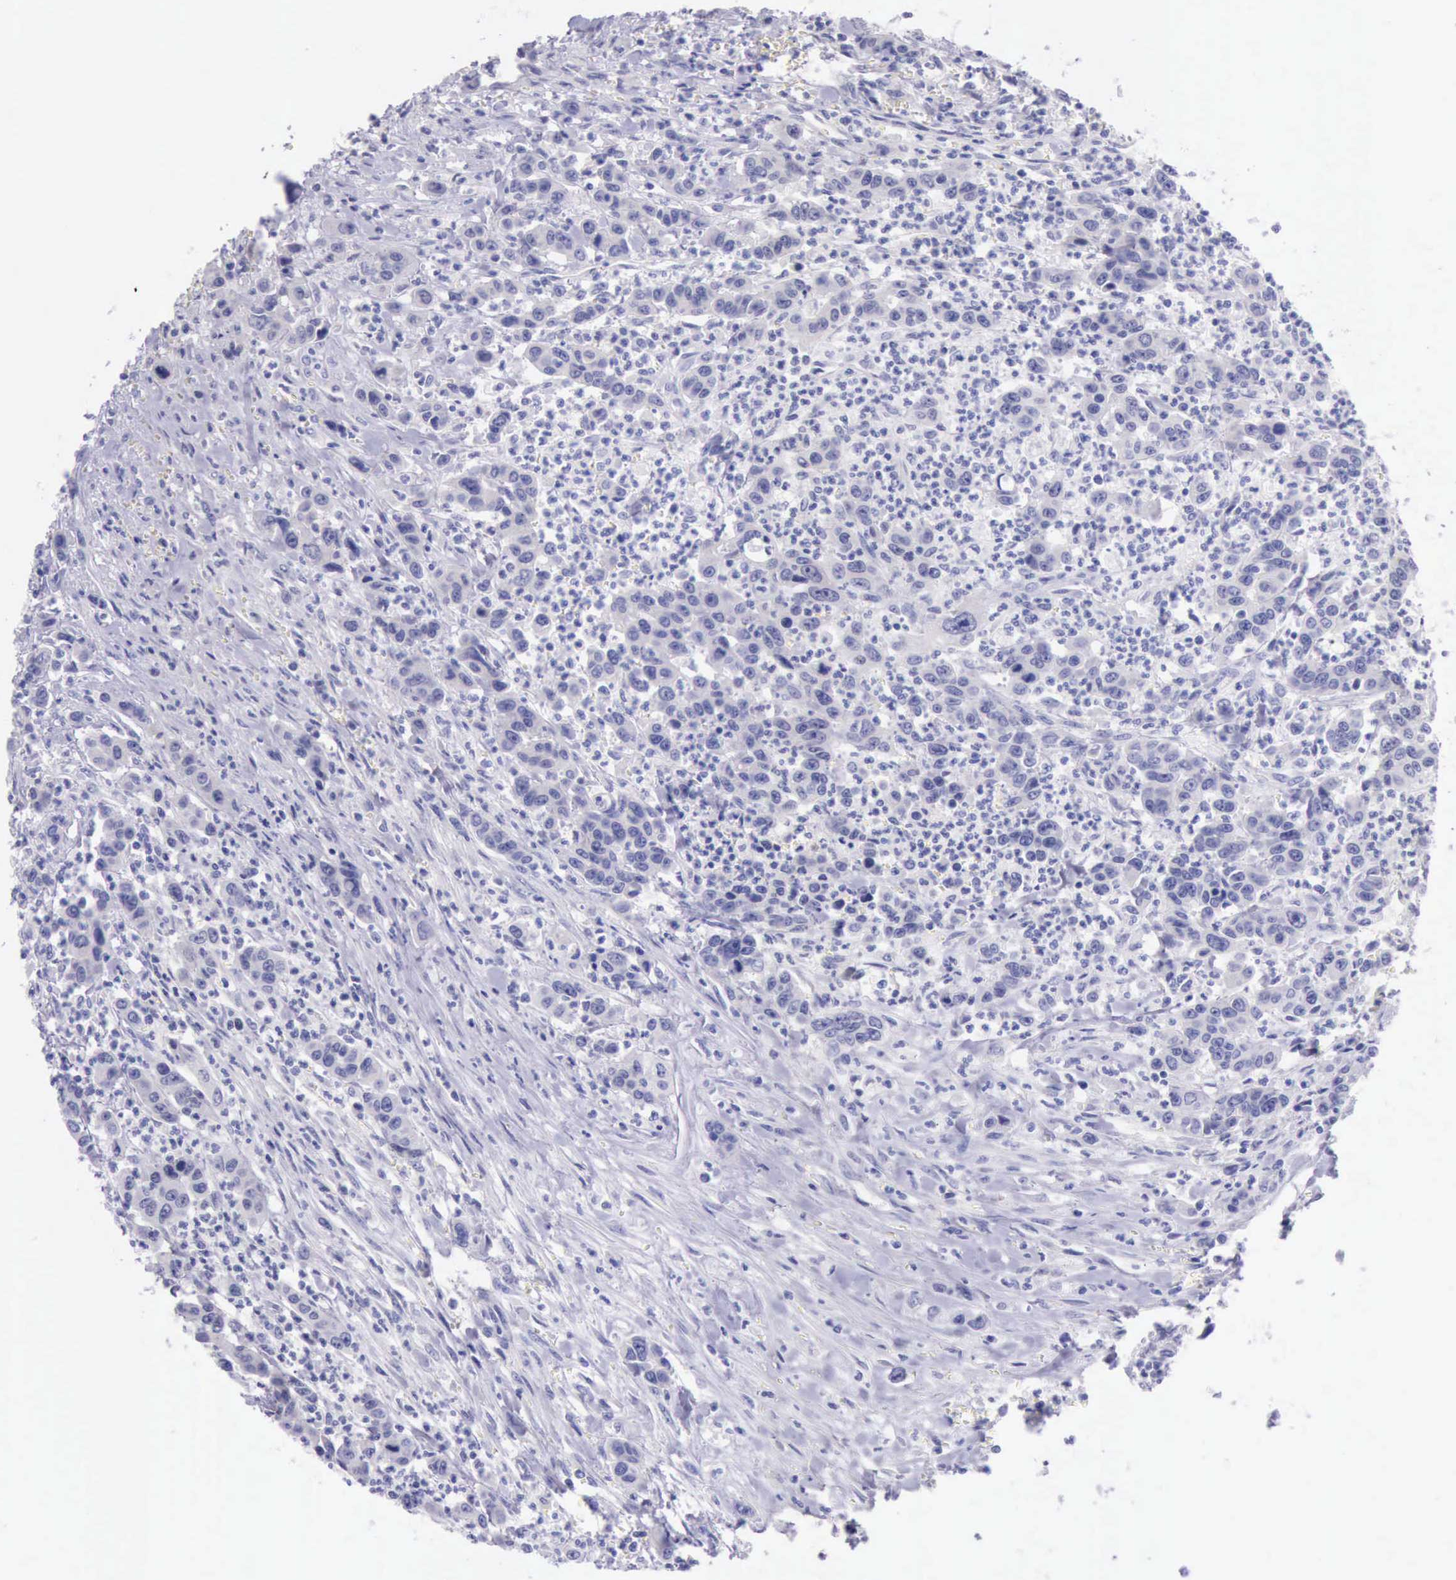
{"staining": {"intensity": "negative", "quantity": "none", "location": "none"}, "tissue": "urothelial cancer", "cell_type": "Tumor cells", "image_type": "cancer", "snomed": [{"axis": "morphology", "description": "Urothelial carcinoma, High grade"}, {"axis": "topography", "description": "Urinary bladder"}], "caption": "Urothelial carcinoma (high-grade) stained for a protein using IHC exhibits no expression tumor cells.", "gene": "LRFN5", "patient": {"sex": "male", "age": 86}}